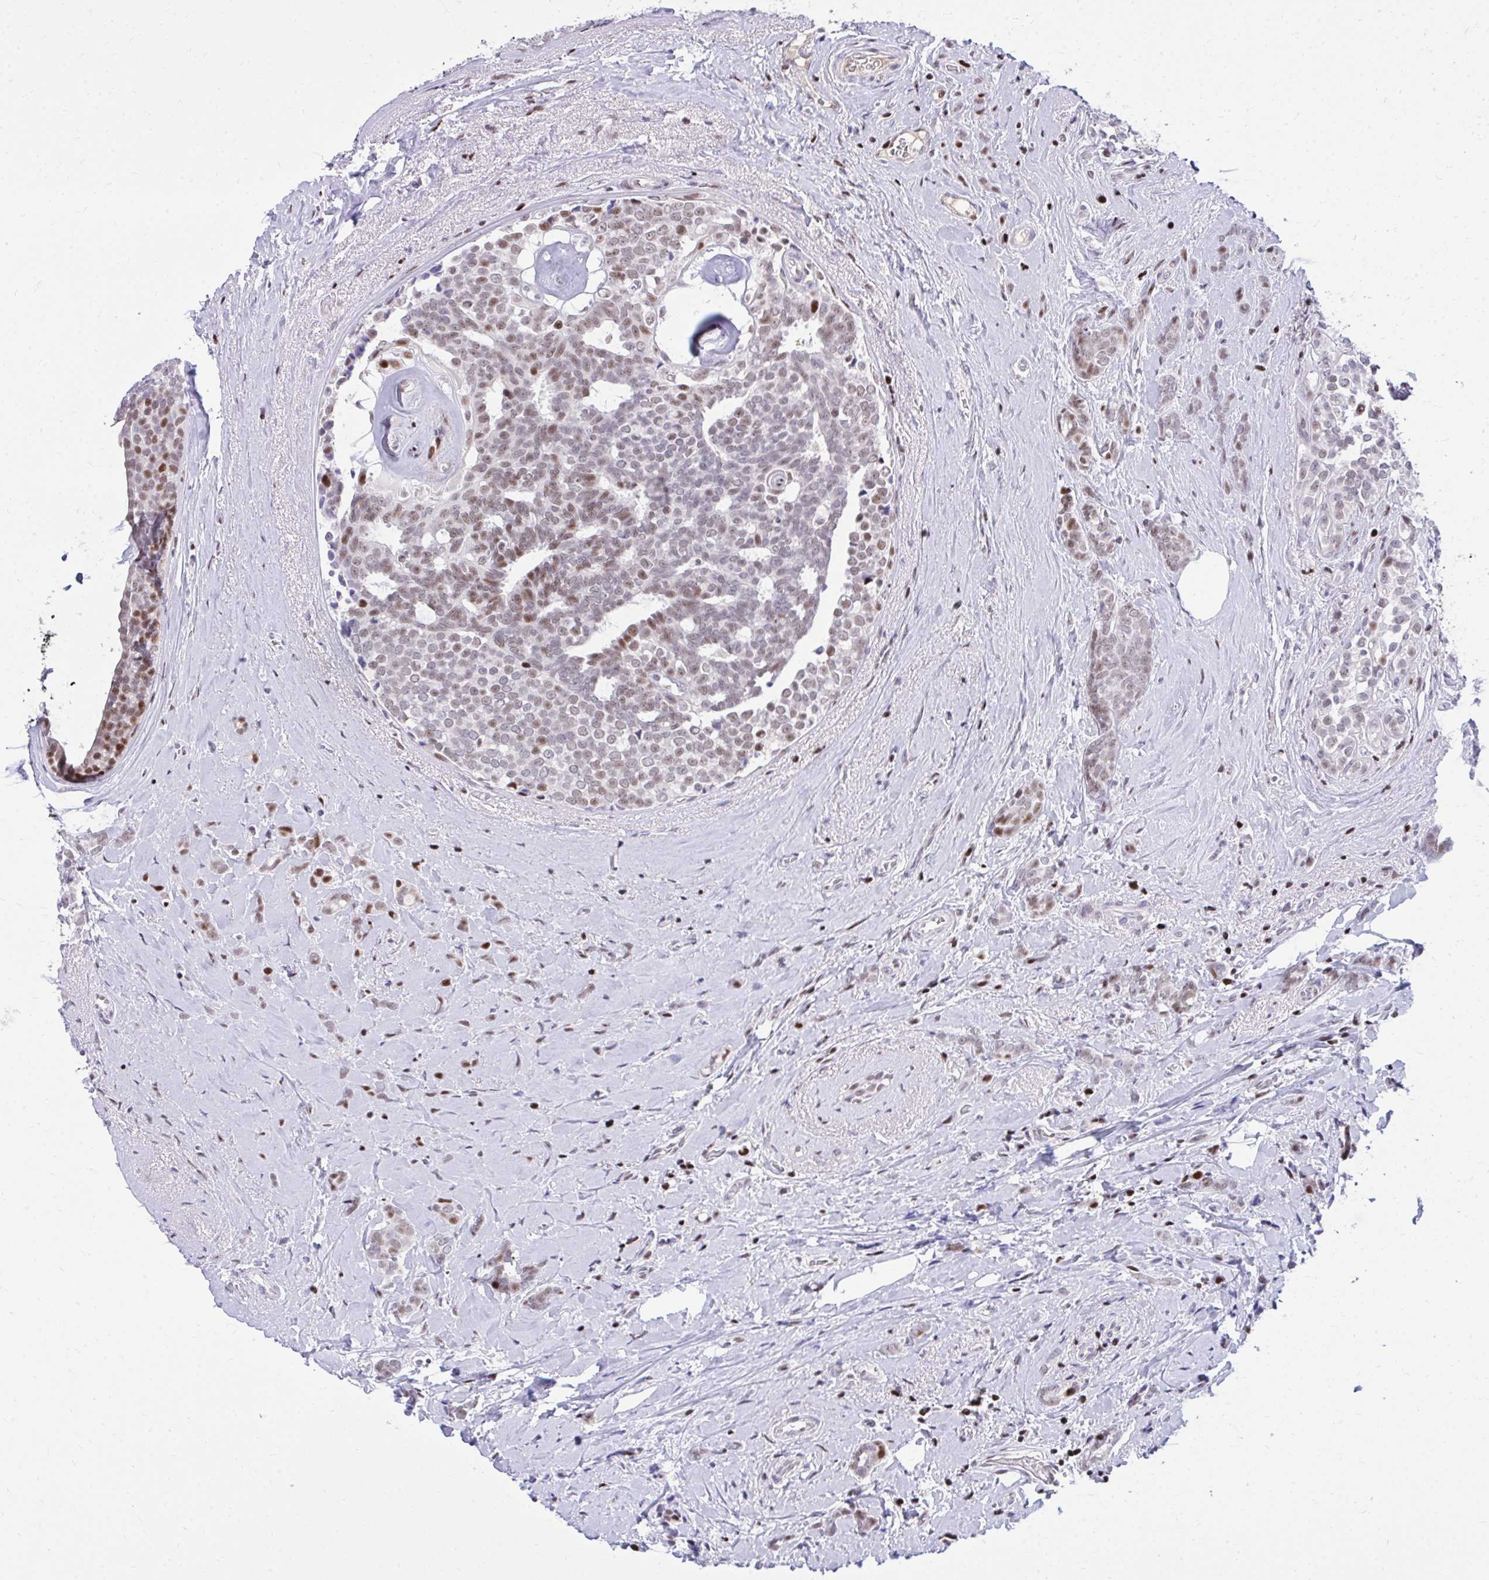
{"staining": {"intensity": "moderate", "quantity": "25%-75%", "location": "nuclear"}, "tissue": "breast cancer", "cell_type": "Tumor cells", "image_type": "cancer", "snomed": [{"axis": "morphology", "description": "Intraductal carcinoma, in situ"}, {"axis": "morphology", "description": "Duct carcinoma"}, {"axis": "morphology", "description": "Lobular carcinoma, in situ"}, {"axis": "topography", "description": "Breast"}], "caption": "This micrograph reveals breast cancer stained with immunohistochemistry to label a protein in brown. The nuclear of tumor cells show moderate positivity for the protein. Nuclei are counter-stained blue.", "gene": "C14orf39", "patient": {"sex": "female", "age": 44}}